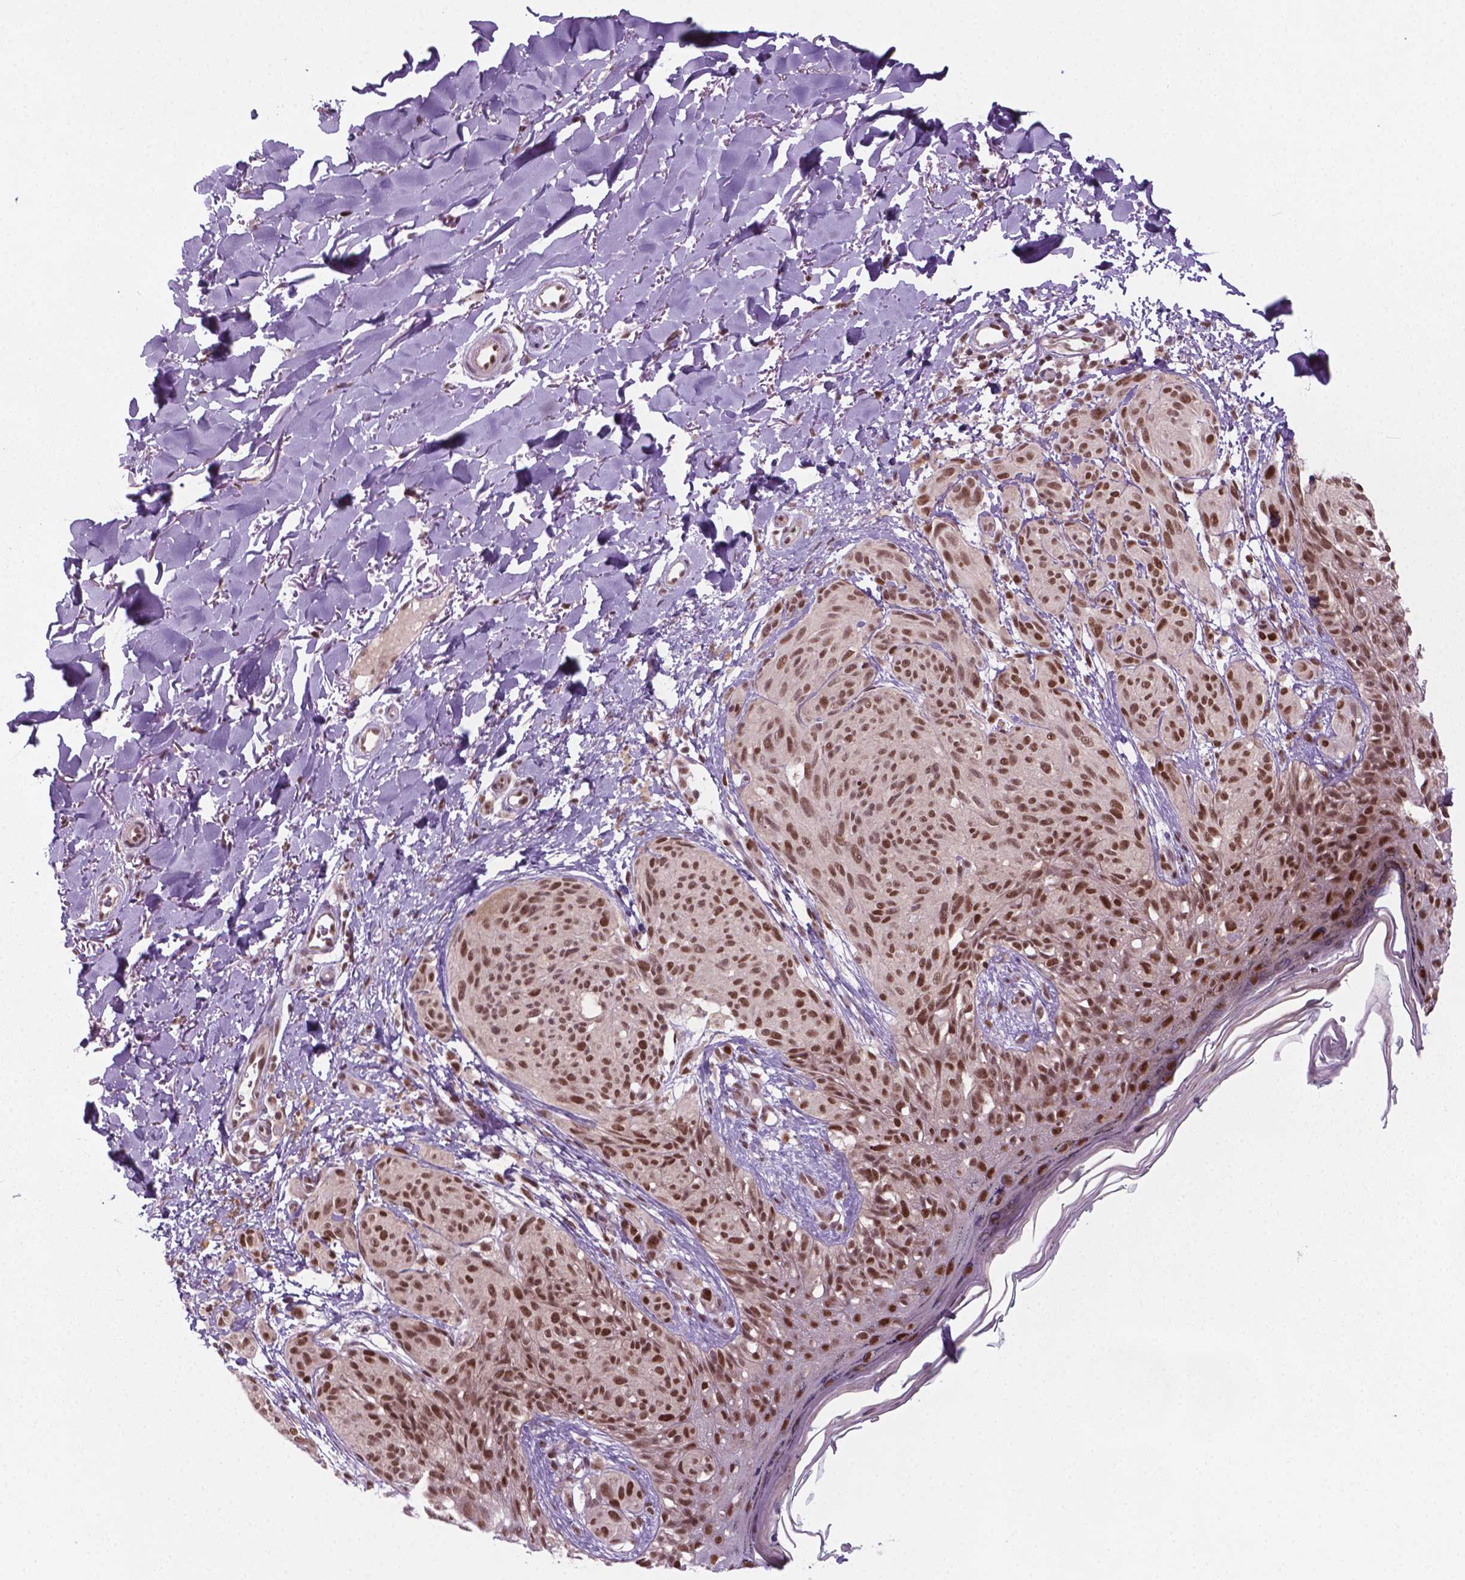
{"staining": {"intensity": "moderate", "quantity": ">75%", "location": "nuclear"}, "tissue": "melanoma", "cell_type": "Tumor cells", "image_type": "cancer", "snomed": [{"axis": "morphology", "description": "Malignant melanoma, NOS"}, {"axis": "topography", "description": "Skin"}], "caption": "Moderate nuclear staining for a protein is identified in approximately >75% of tumor cells of melanoma using immunohistochemistry.", "gene": "PHAX", "patient": {"sex": "female", "age": 87}}